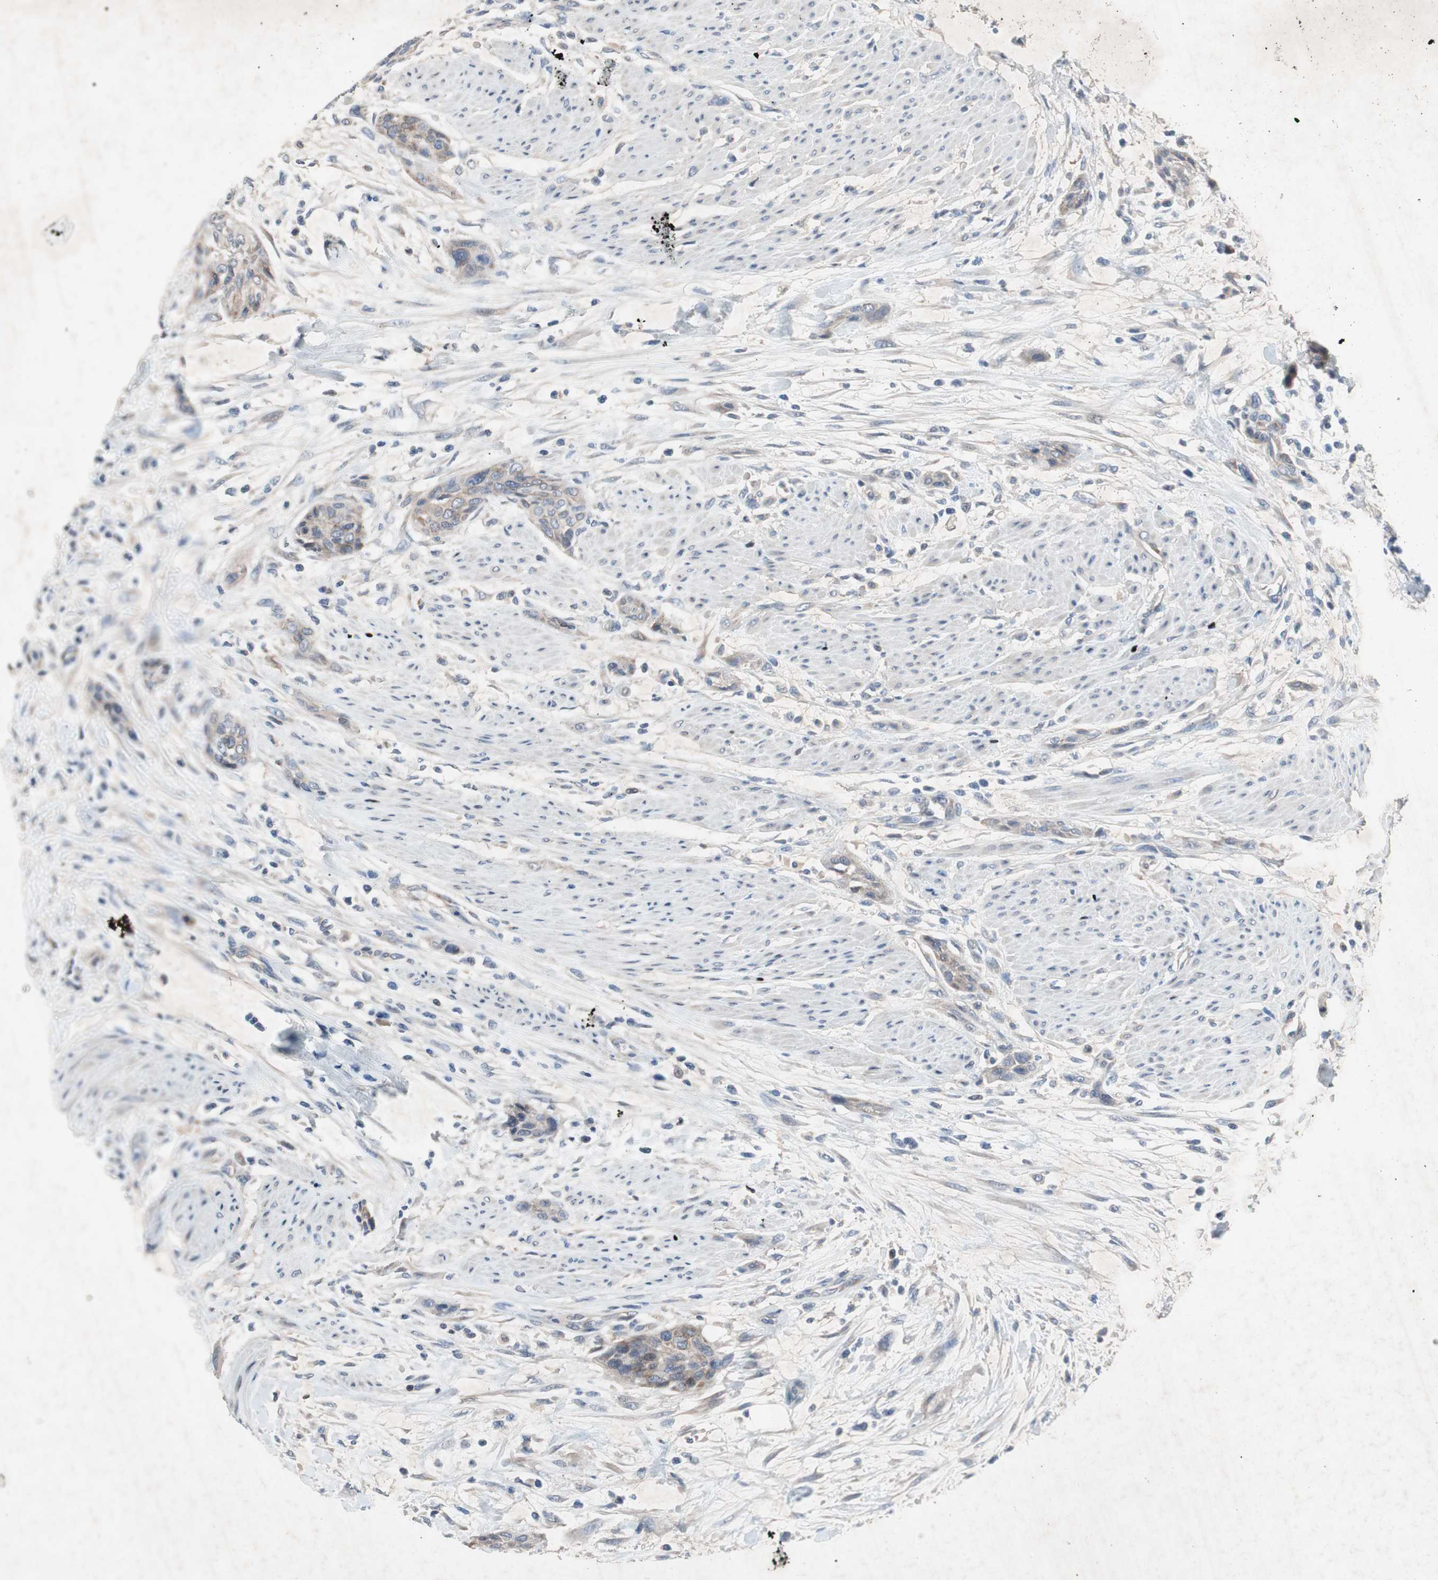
{"staining": {"intensity": "weak", "quantity": ">75%", "location": "cytoplasmic/membranous"}, "tissue": "urothelial cancer", "cell_type": "Tumor cells", "image_type": "cancer", "snomed": [{"axis": "morphology", "description": "Urothelial carcinoma, High grade"}, {"axis": "topography", "description": "Urinary bladder"}], "caption": "Immunohistochemistry (IHC) image of neoplastic tissue: human high-grade urothelial carcinoma stained using immunohistochemistry reveals low levels of weak protein expression localized specifically in the cytoplasmic/membranous of tumor cells, appearing as a cytoplasmic/membranous brown color.", "gene": "MUTYH", "patient": {"sex": "male", "age": 35}}